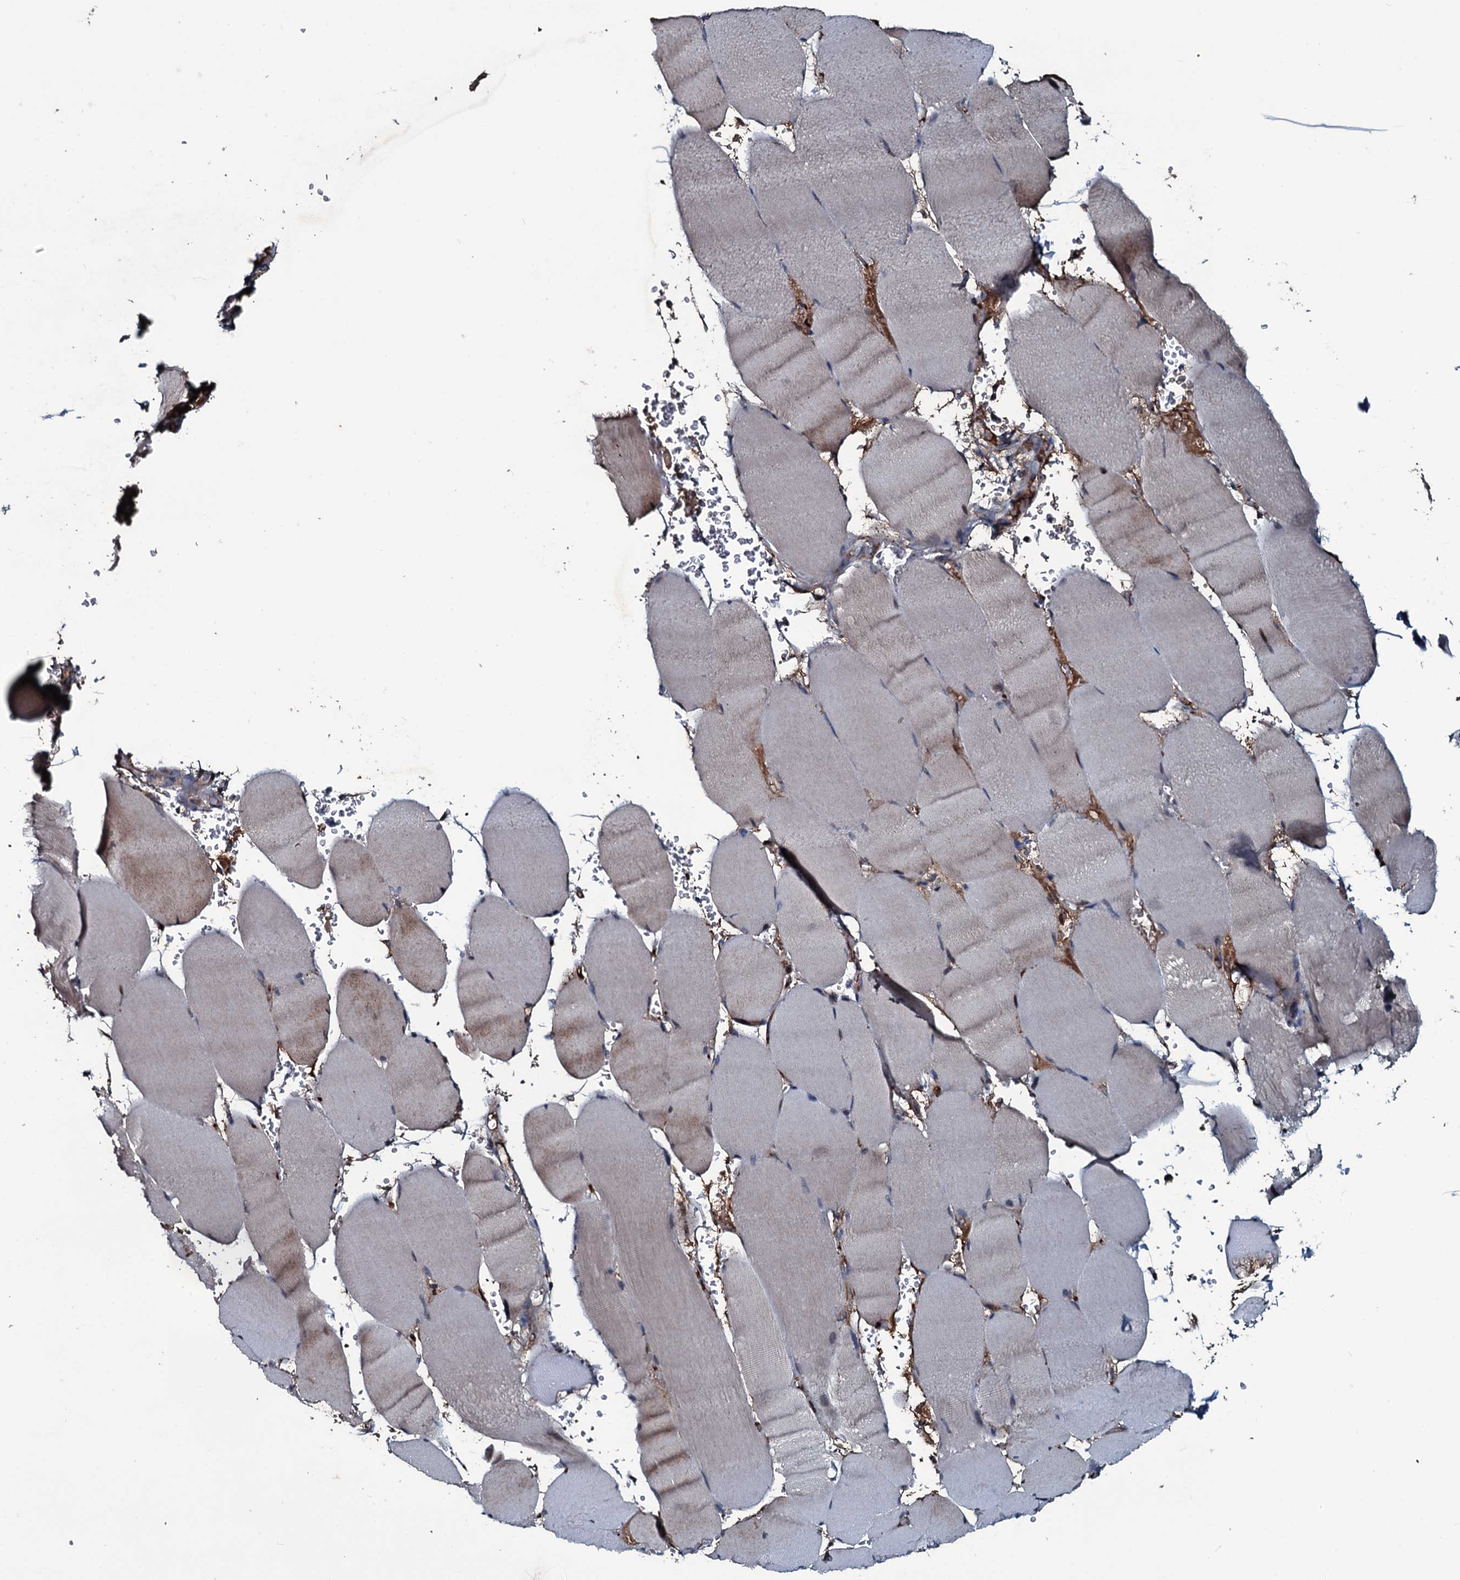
{"staining": {"intensity": "negative", "quantity": "none", "location": "none"}, "tissue": "skeletal muscle", "cell_type": "Myocytes", "image_type": "normal", "snomed": [{"axis": "morphology", "description": "Normal tissue, NOS"}, {"axis": "topography", "description": "Skeletal muscle"}, {"axis": "topography", "description": "Head-Neck"}], "caption": "This is an immunohistochemistry (IHC) micrograph of normal human skeletal muscle. There is no positivity in myocytes.", "gene": "LYG2", "patient": {"sex": "male", "age": 66}}